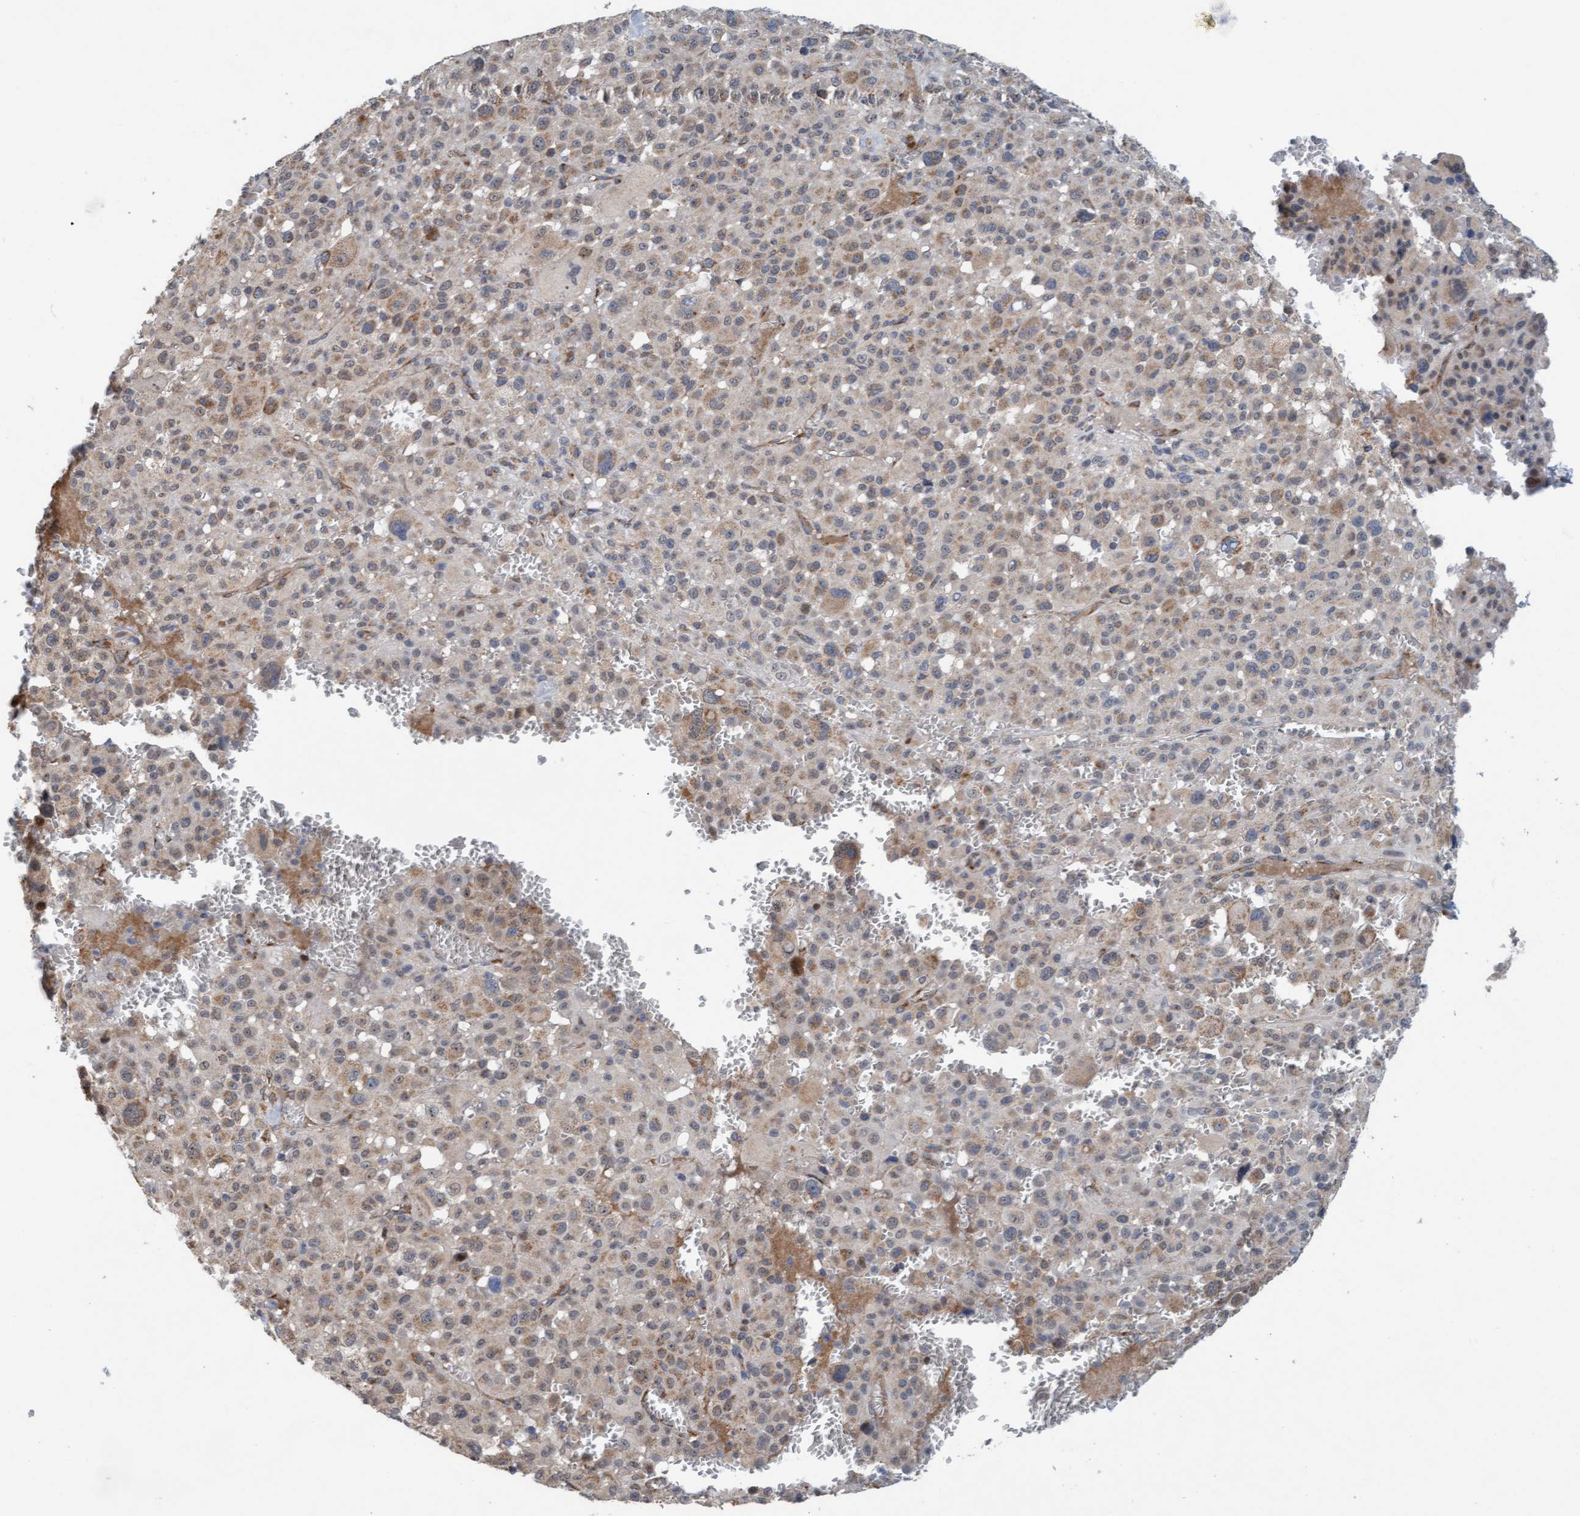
{"staining": {"intensity": "weak", "quantity": "25%-75%", "location": "cytoplasmic/membranous"}, "tissue": "melanoma", "cell_type": "Tumor cells", "image_type": "cancer", "snomed": [{"axis": "morphology", "description": "Malignant melanoma, Metastatic site"}, {"axis": "topography", "description": "Skin"}], "caption": "Weak cytoplasmic/membranous protein expression is identified in about 25%-75% of tumor cells in malignant melanoma (metastatic site). (brown staining indicates protein expression, while blue staining denotes nuclei).", "gene": "ZNF566", "patient": {"sex": "female", "age": 74}}